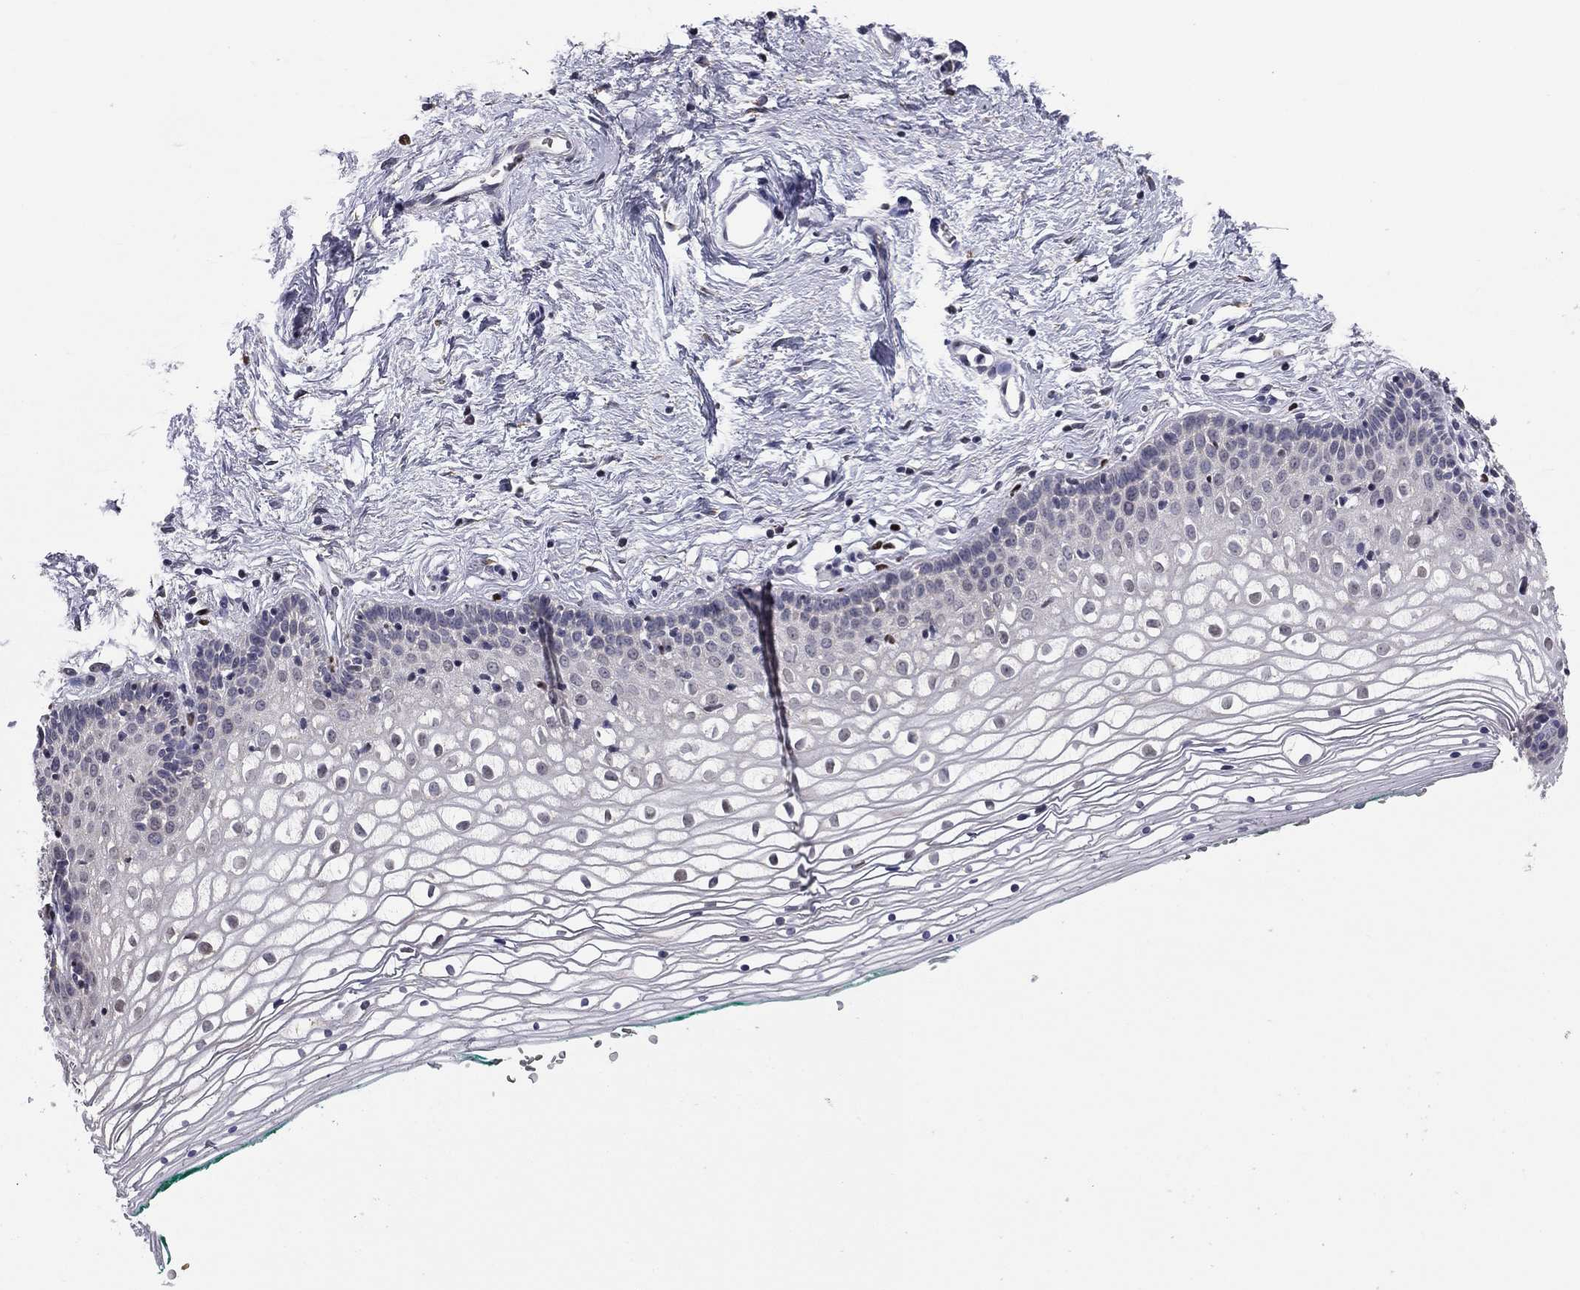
{"staining": {"intensity": "negative", "quantity": "none", "location": "none"}, "tissue": "vagina", "cell_type": "Squamous epithelial cells", "image_type": "normal", "snomed": [{"axis": "morphology", "description": "Normal tissue, NOS"}, {"axis": "topography", "description": "Vagina"}], "caption": "Immunohistochemistry of unremarkable vagina exhibits no expression in squamous epithelial cells. Nuclei are stained in blue.", "gene": "HSPB2", "patient": {"sex": "female", "age": 36}}